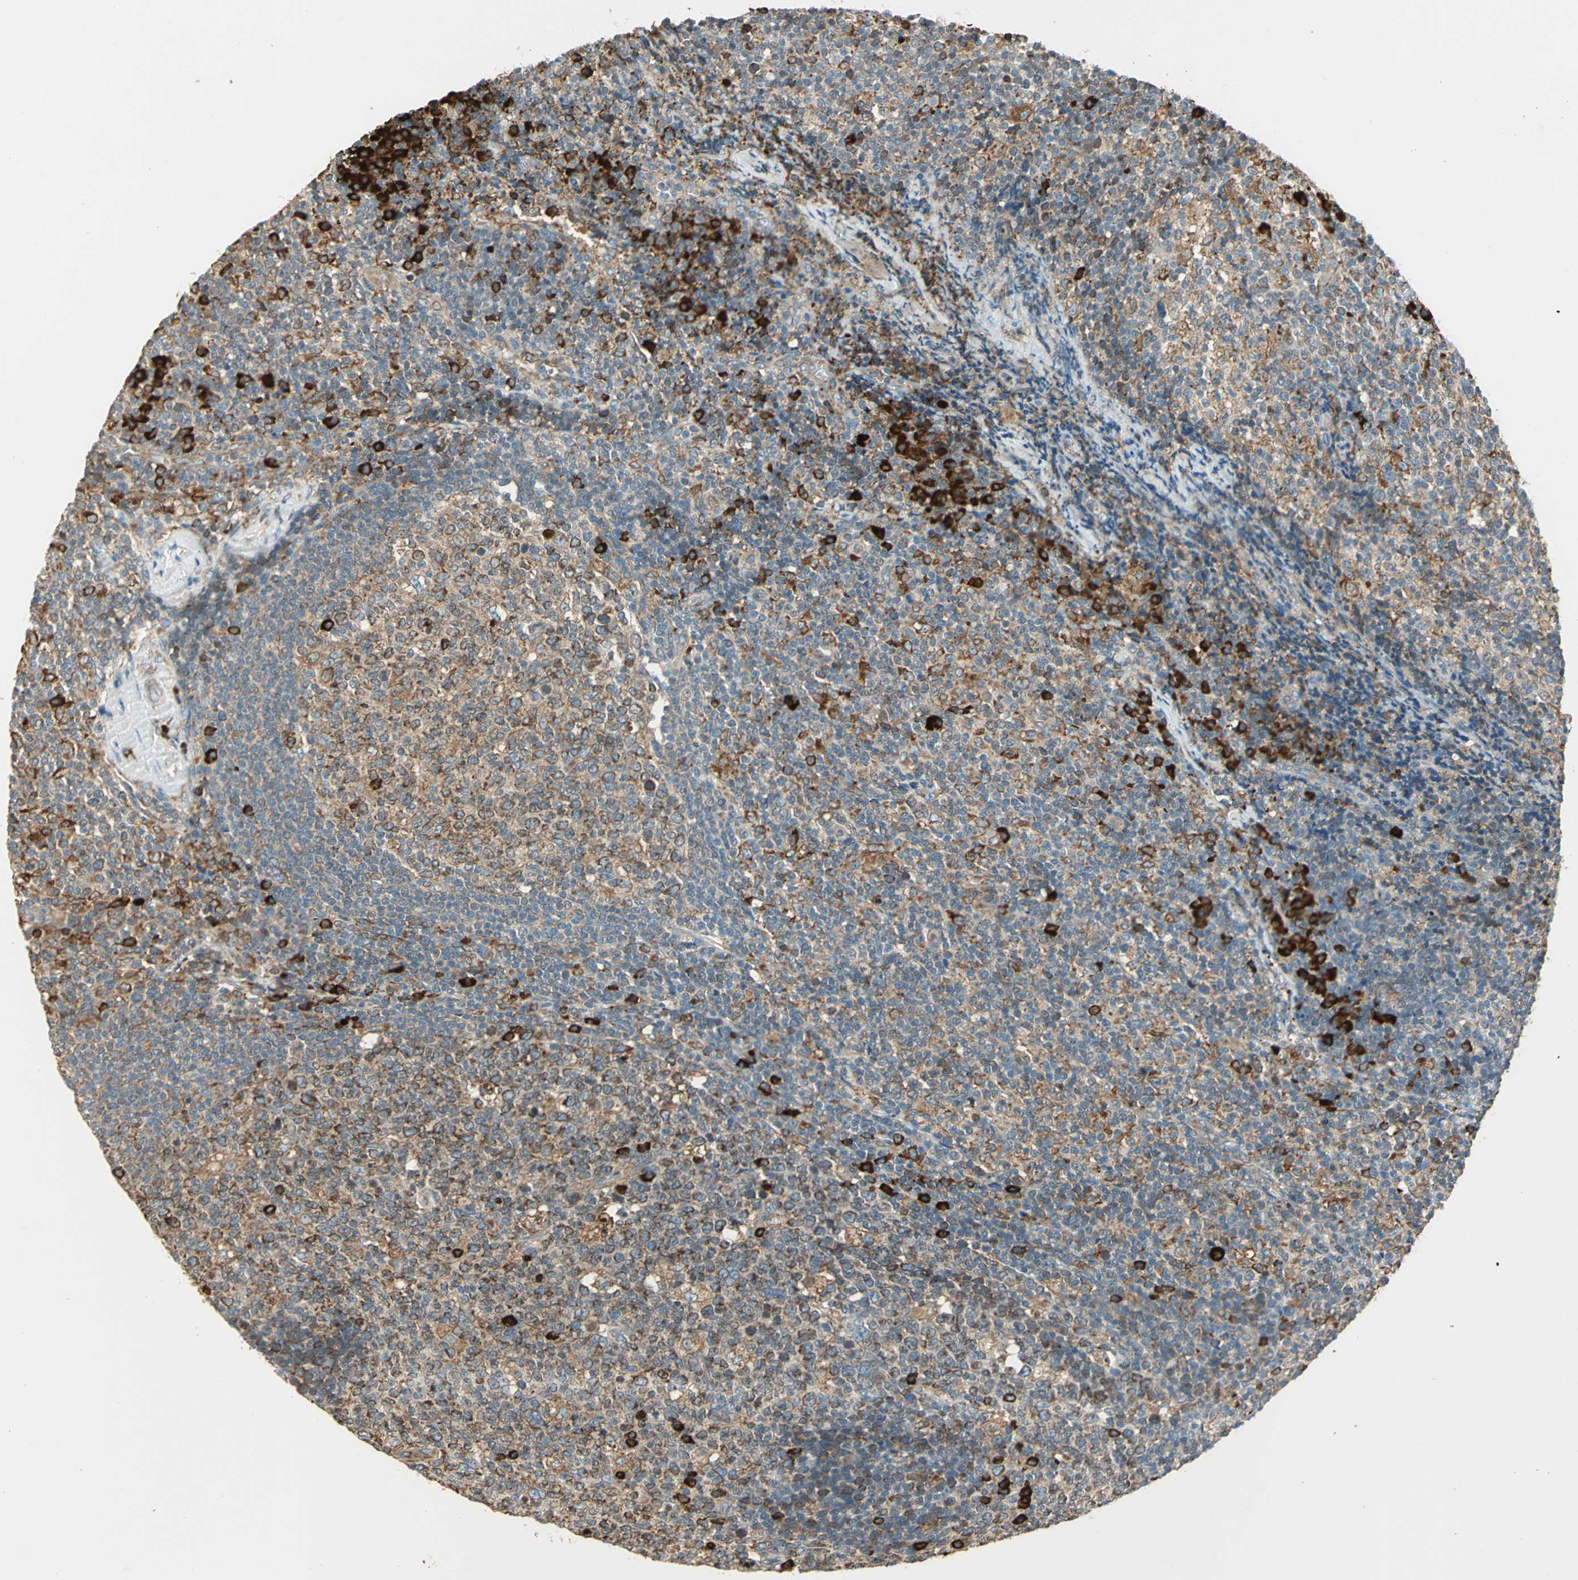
{"staining": {"intensity": "moderate", "quantity": ">75%", "location": "cytoplasmic/membranous"}, "tissue": "lymph node", "cell_type": "Germinal center cells", "image_type": "normal", "snomed": [{"axis": "morphology", "description": "Normal tissue, NOS"}, {"axis": "morphology", "description": "Inflammation, NOS"}, {"axis": "topography", "description": "Lymph node"}], "caption": "A high-resolution photomicrograph shows immunohistochemistry staining of benign lymph node, which shows moderate cytoplasmic/membranous expression in approximately >75% of germinal center cells.", "gene": "PDIA4", "patient": {"sex": "male", "age": 55}}